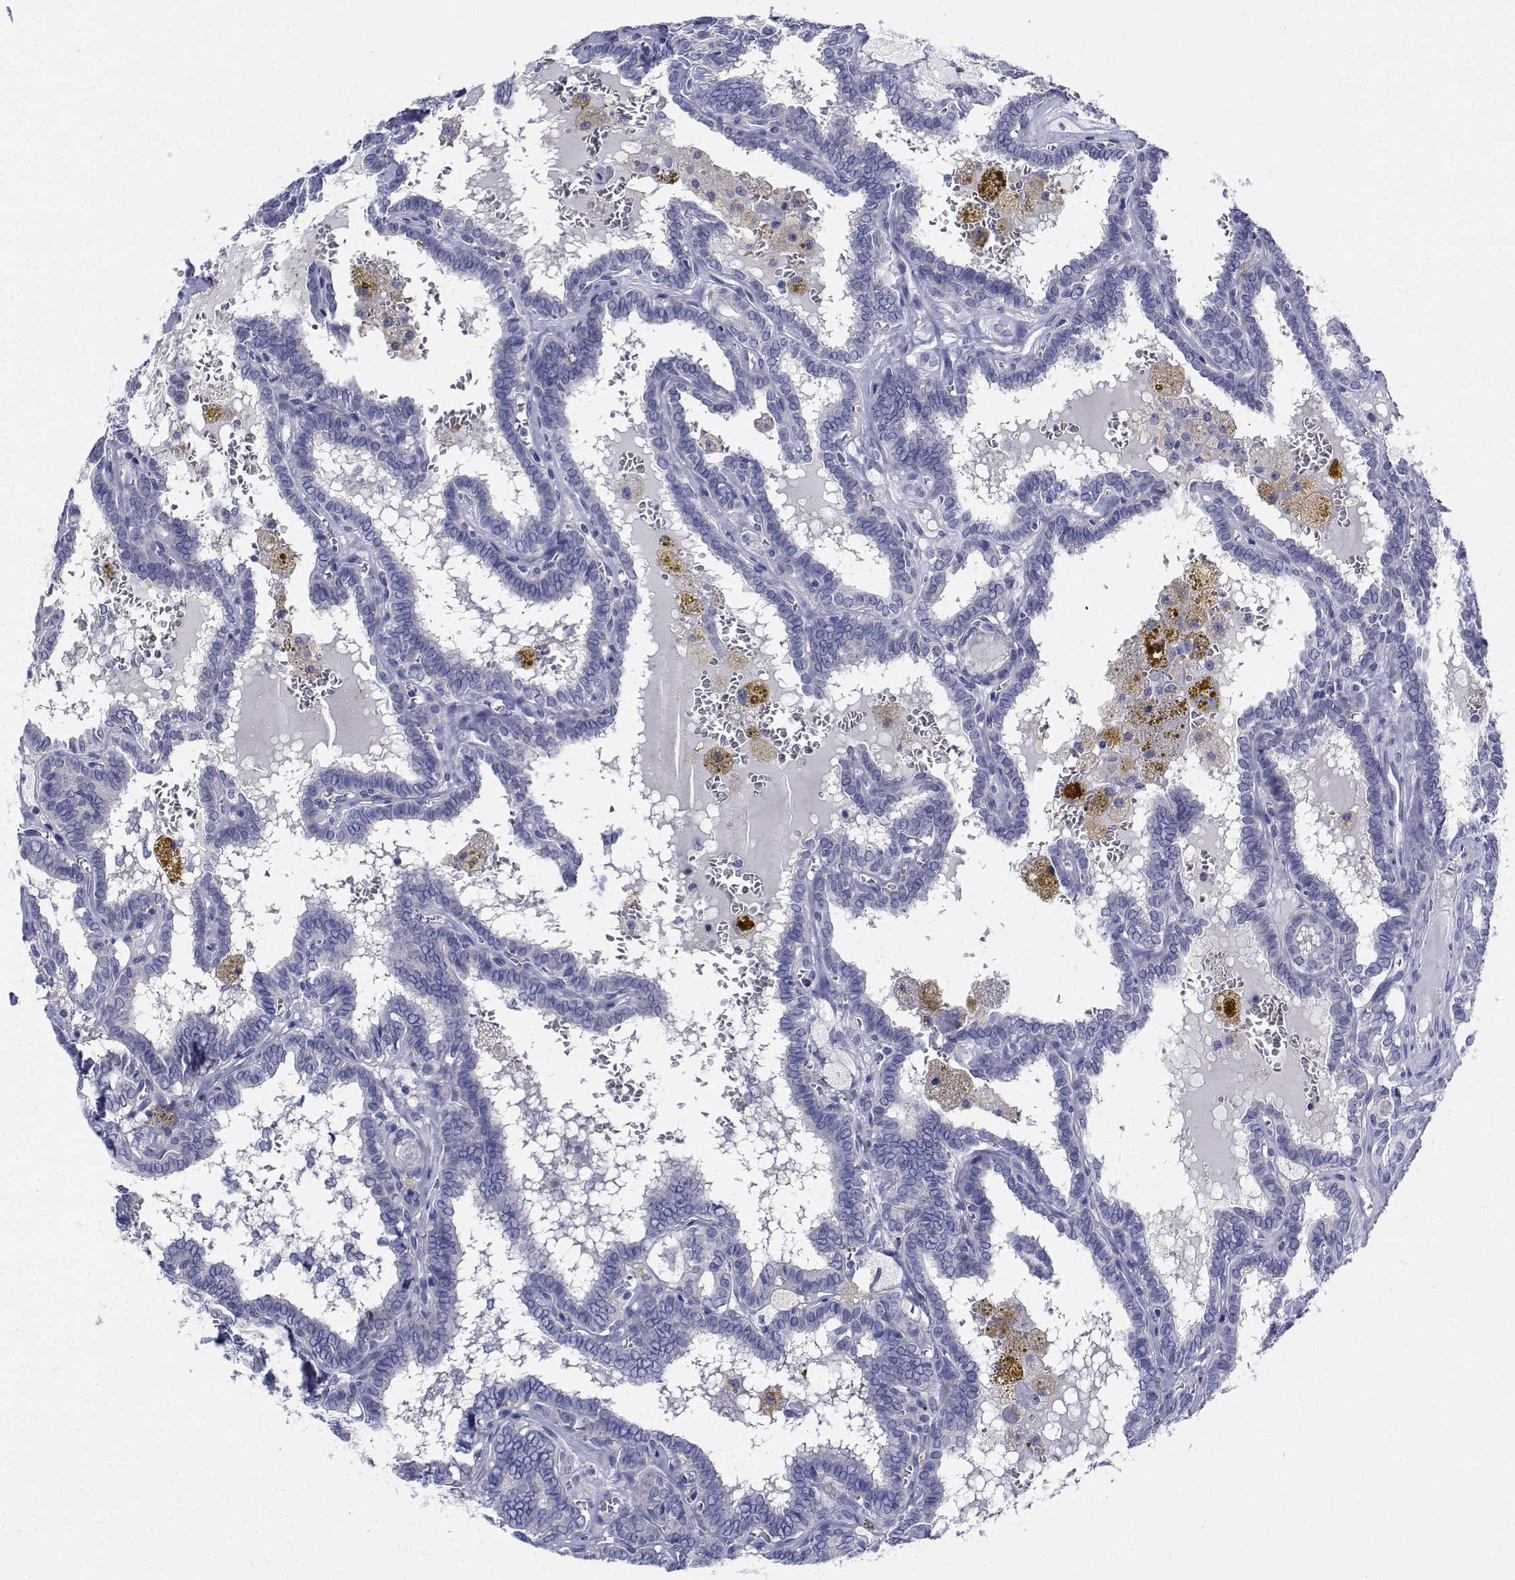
{"staining": {"intensity": "negative", "quantity": "none", "location": "none"}, "tissue": "thyroid cancer", "cell_type": "Tumor cells", "image_type": "cancer", "snomed": [{"axis": "morphology", "description": "Papillary adenocarcinoma, NOS"}, {"axis": "topography", "description": "Thyroid gland"}], "caption": "DAB immunohistochemical staining of human thyroid papillary adenocarcinoma displays no significant staining in tumor cells.", "gene": "CDHR3", "patient": {"sex": "female", "age": 39}}